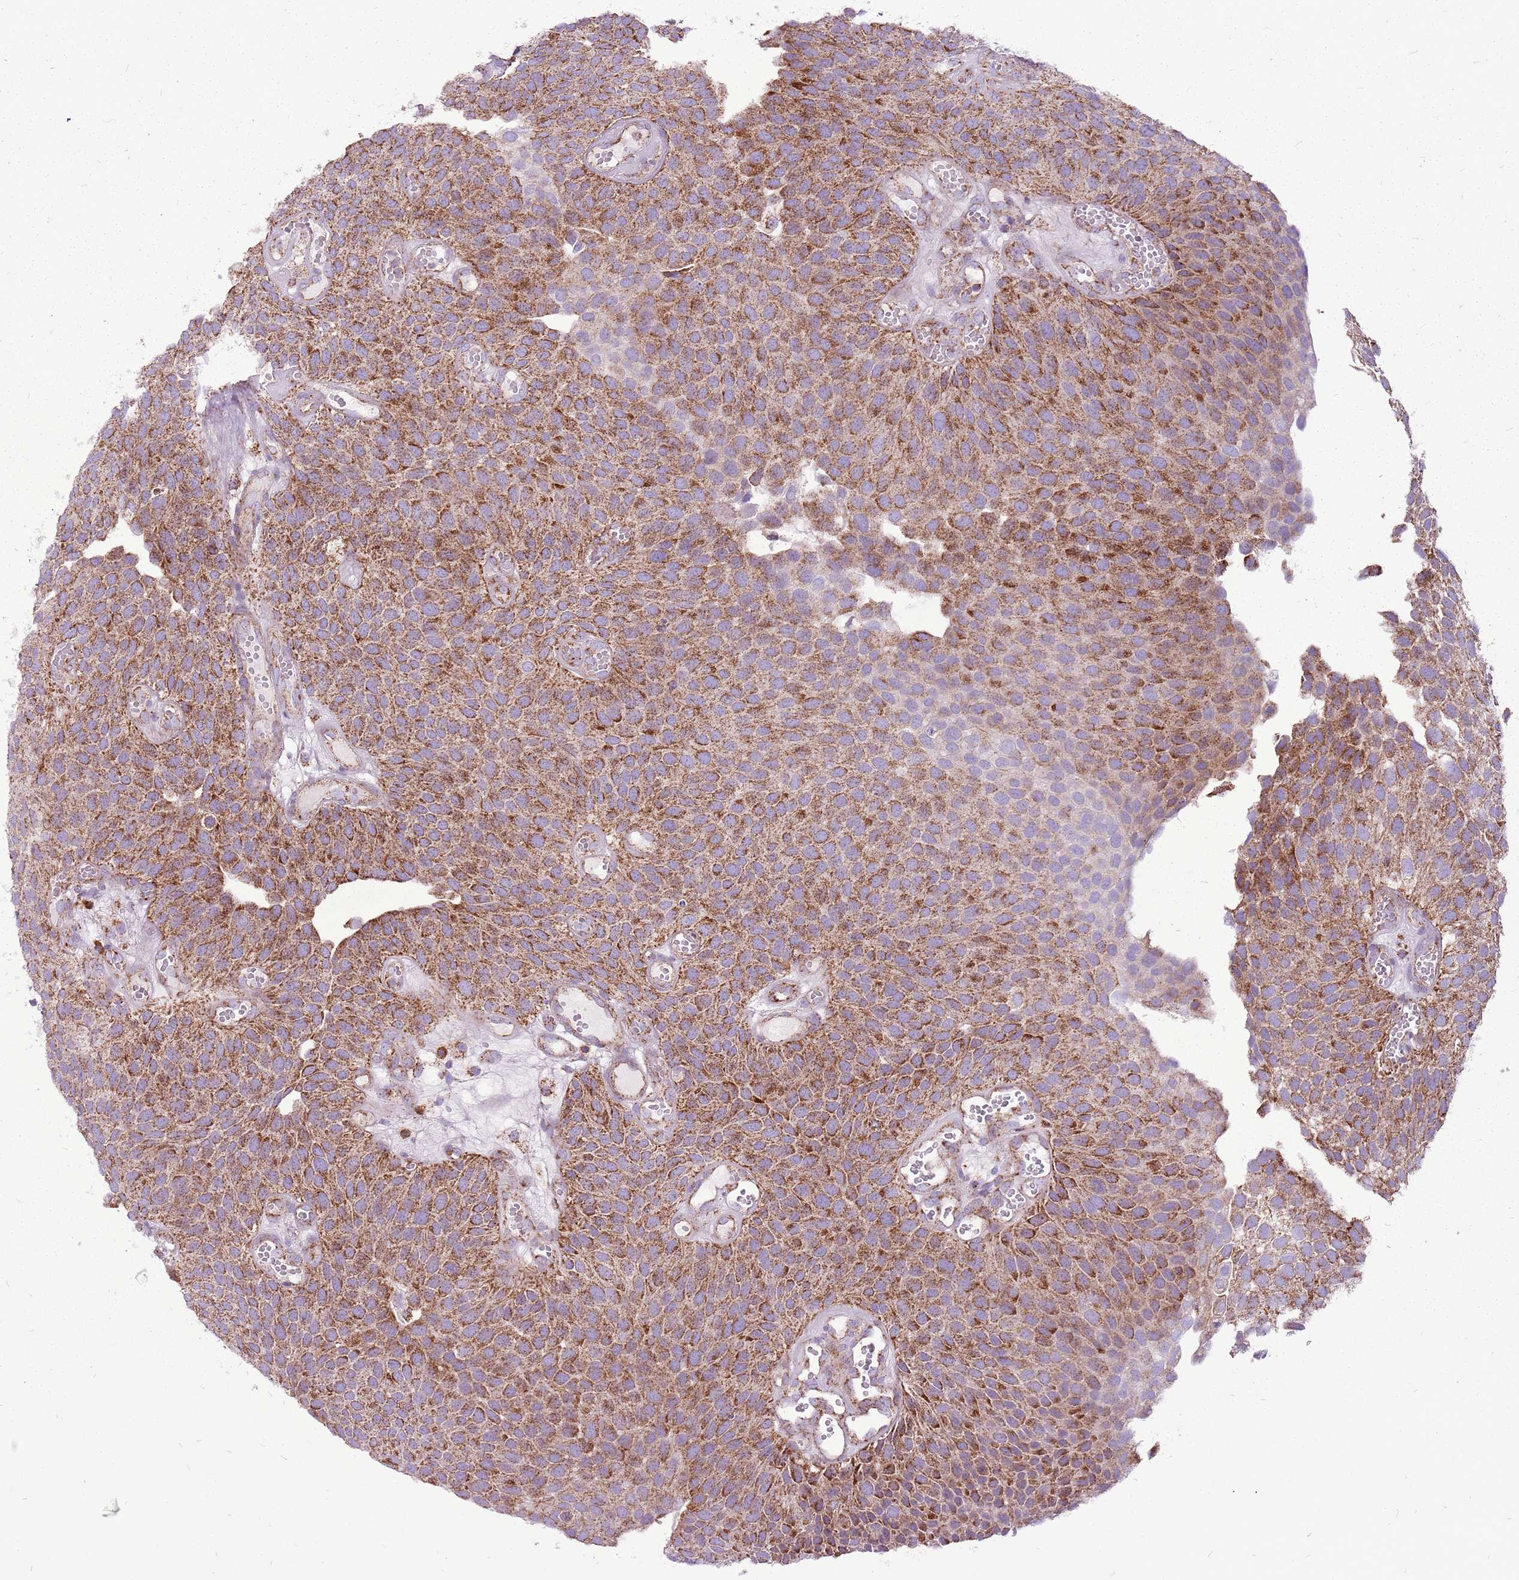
{"staining": {"intensity": "strong", "quantity": ">75%", "location": "cytoplasmic/membranous"}, "tissue": "urothelial cancer", "cell_type": "Tumor cells", "image_type": "cancer", "snomed": [{"axis": "morphology", "description": "Urothelial carcinoma, Low grade"}, {"axis": "topography", "description": "Urinary bladder"}], "caption": "DAB (3,3'-diaminobenzidine) immunohistochemical staining of human low-grade urothelial carcinoma demonstrates strong cytoplasmic/membranous protein expression in approximately >75% of tumor cells. The protein of interest is stained brown, and the nuclei are stained in blue (DAB (3,3'-diaminobenzidine) IHC with brightfield microscopy, high magnification).", "gene": "GCDH", "patient": {"sex": "male", "age": 89}}